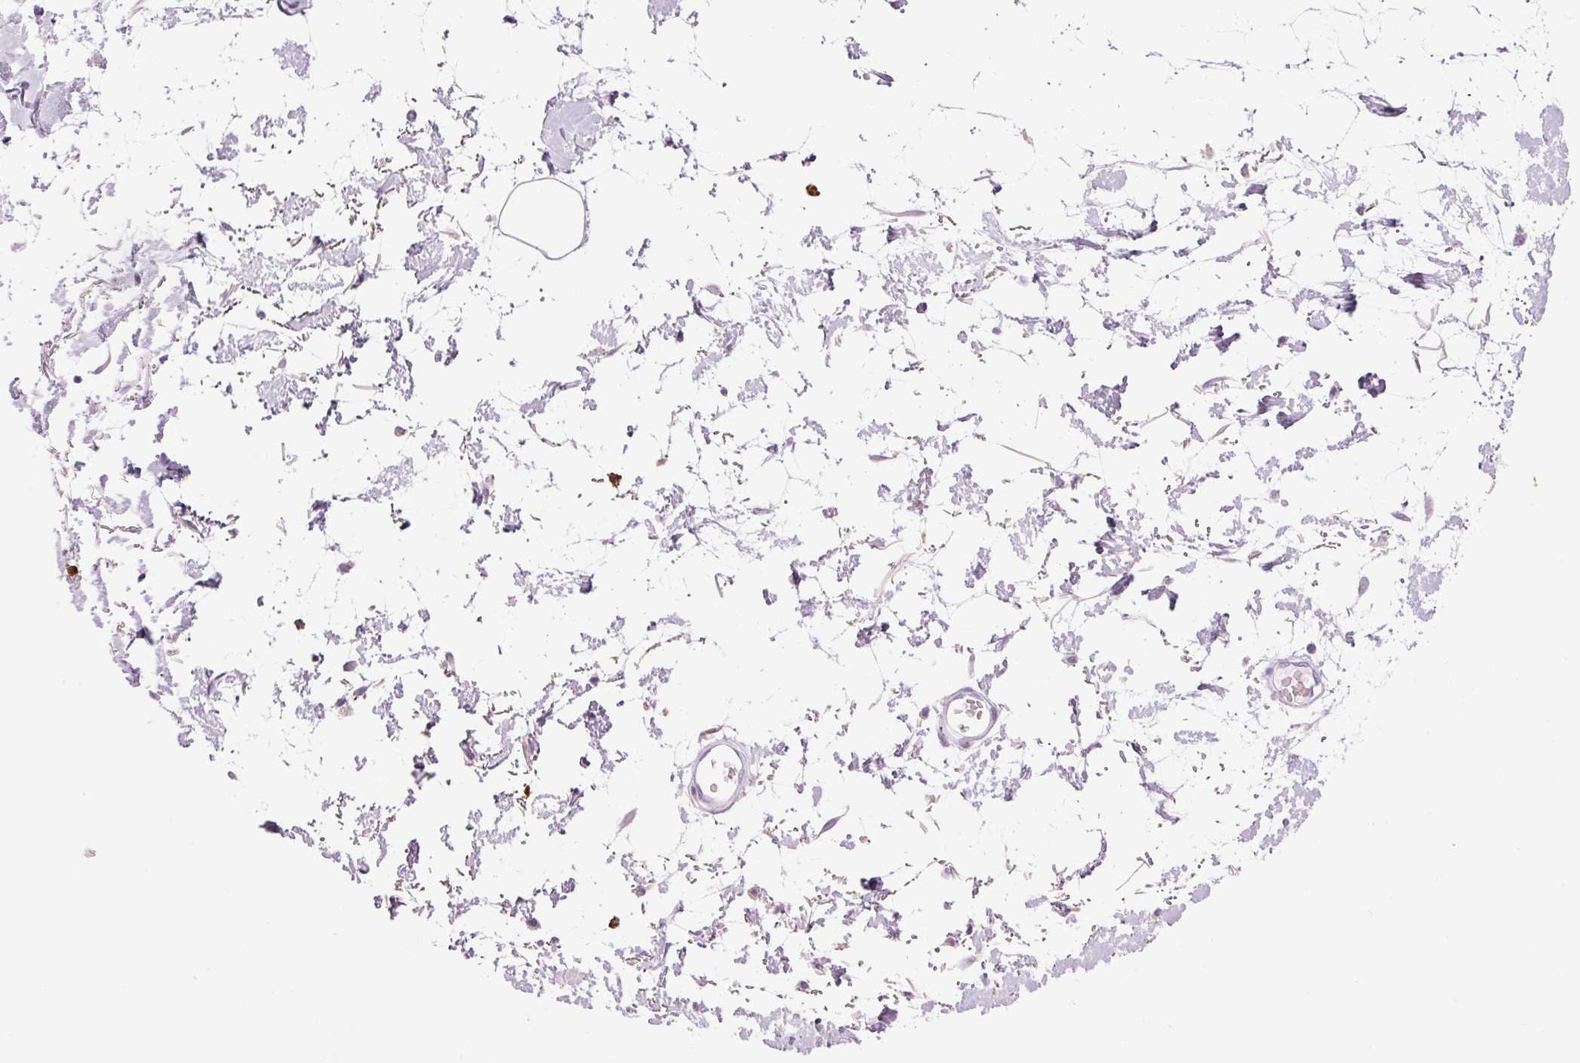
{"staining": {"intensity": "negative", "quantity": "none", "location": "none"}, "tissue": "adipose tissue", "cell_type": "Adipocytes", "image_type": "normal", "snomed": [{"axis": "morphology", "description": "Normal tissue, NOS"}, {"axis": "topography", "description": "Vulva"}, {"axis": "topography", "description": "Peripheral nerve tissue"}], "caption": "Photomicrograph shows no protein positivity in adipocytes of normal adipose tissue. Nuclei are stained in blue.", "gene": "LYZ", "patient": {"sex": "female", "age": 68}}